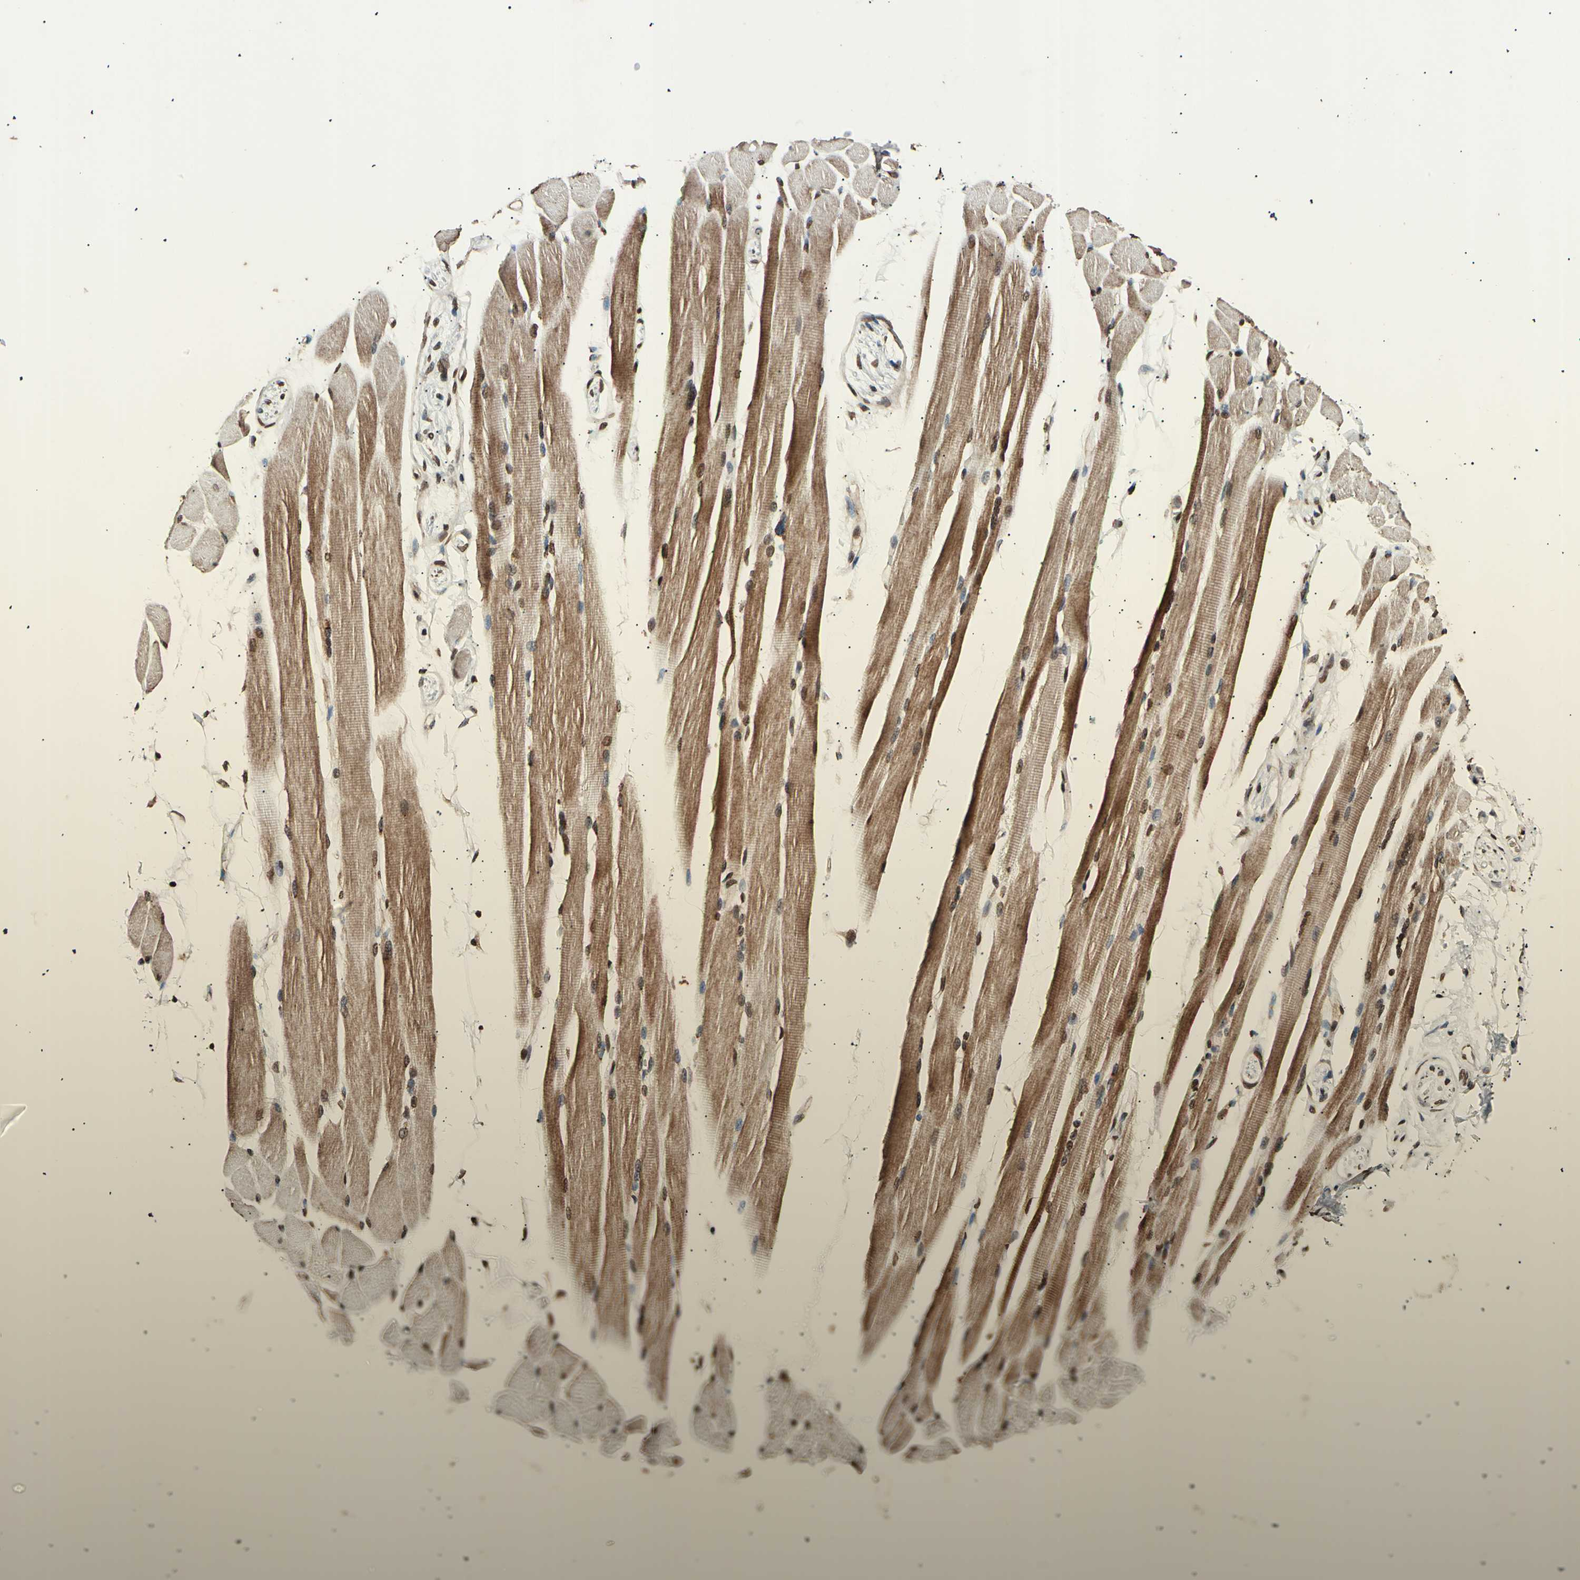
{"staining": {"intensity": "moderate", "quantity": ">75%", "location": "cytoplasmic/membranous,nuclear"}, "tissue": "skeletal muscle", "cell_type": "Myocytes", "image_type": "normal", "snomed": [{"axis": "morphology", "description": "Normal tissue, NOS"}, {"axis": "topography", "description": "Skeletal muscle"}, {"axis": "topography", "description": "Oral tissue"}, {"axis": "topography", "description": "Peripheral nerve tissue"}], "caption": "High-power microscopy captured an immunohistochemistry (IHC) micrograph of benign skeletal muscle, revealing moderate cytoplasmic/membranous,nuclear expression in approximately >75% of myocytes.", "gene": "ANAPC7", "patient": {"sex": "female", "age": 84}}